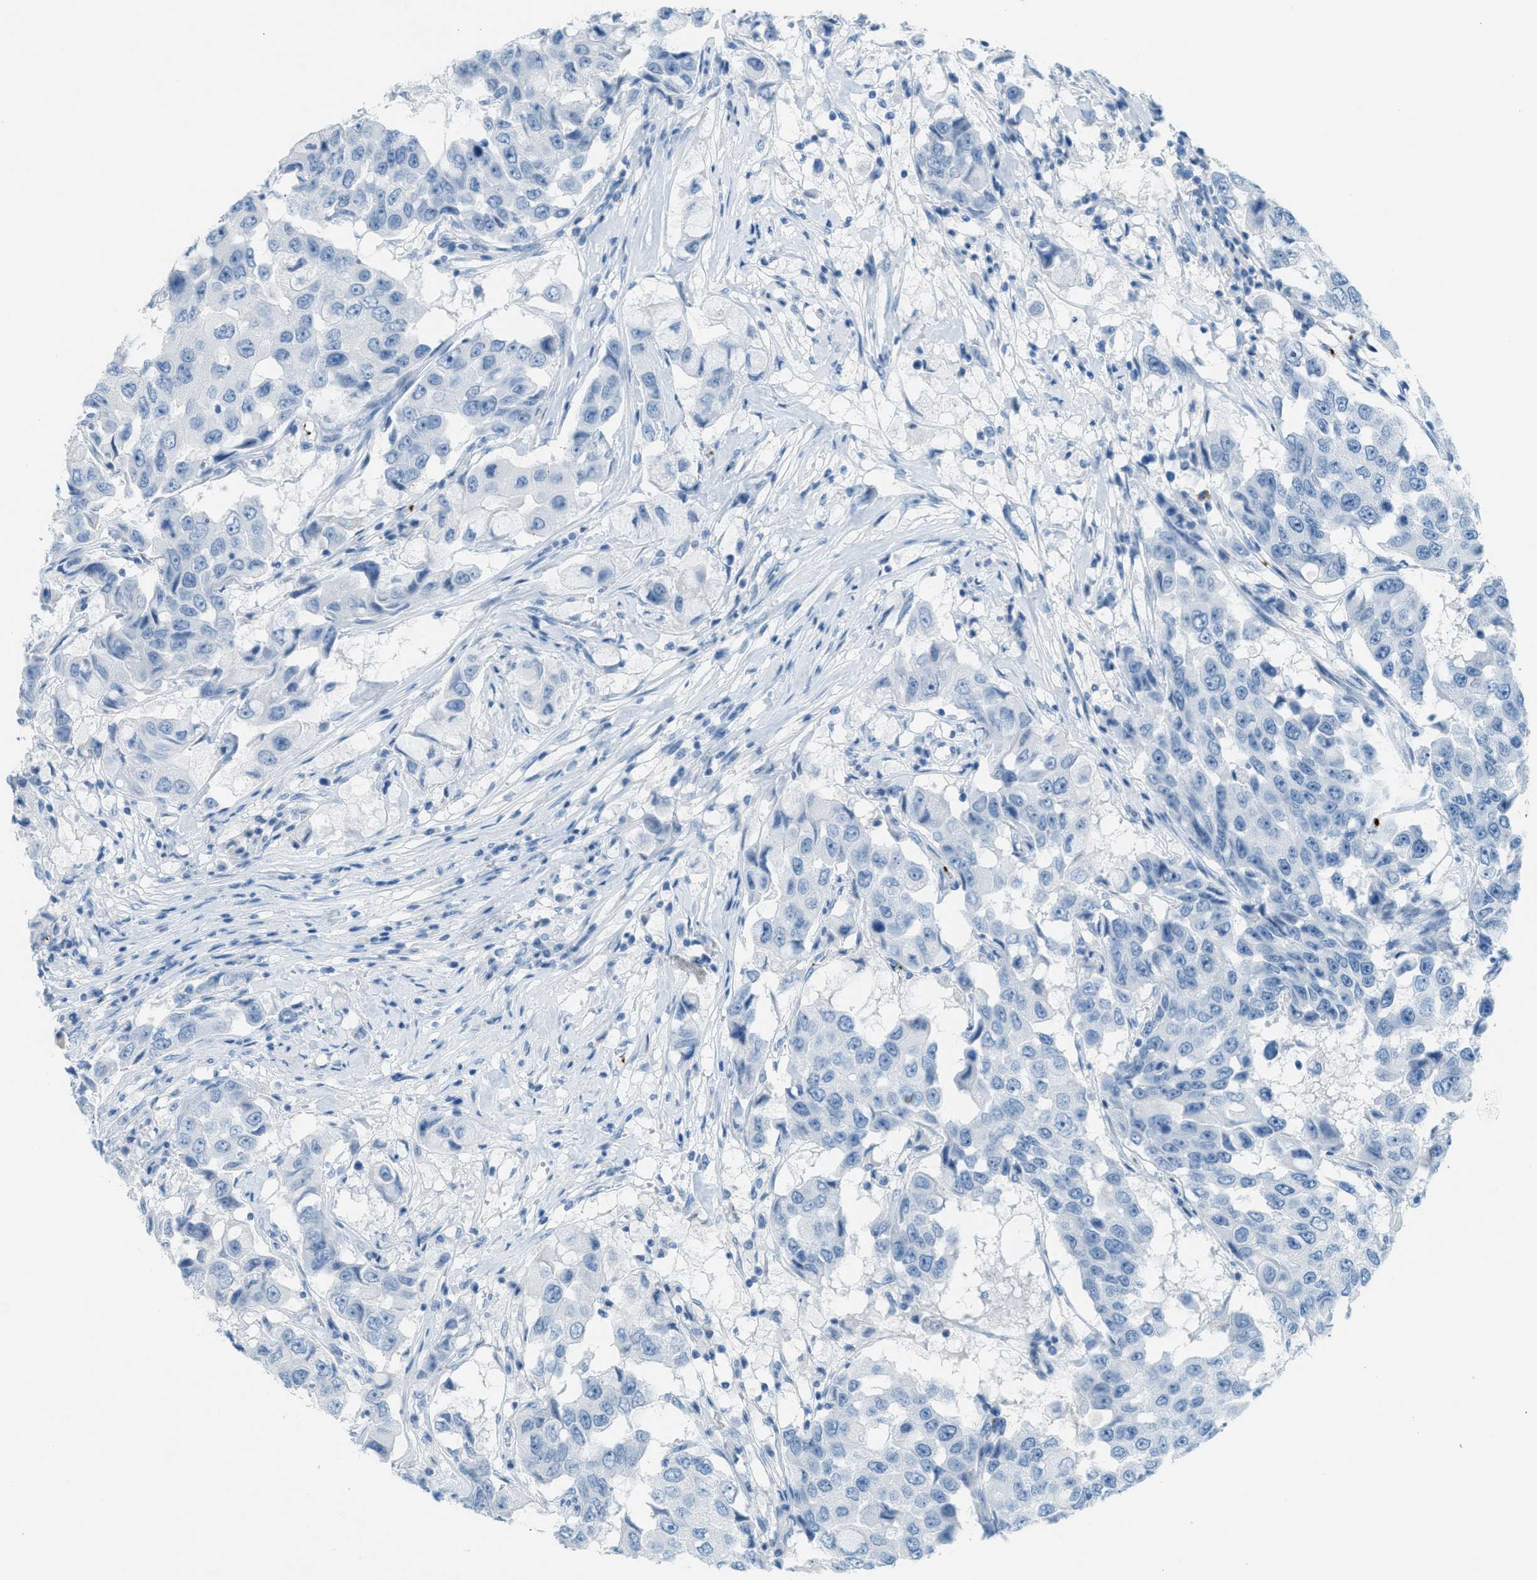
{"staining": {"intensity": "negative", "quantity": "none", "location": "none"}, "tissue": "breast cancer", "cell_type": "Tumor cells", "image_type": "cancer", "snomed": [{"axis": "morphology", "description": "Duct carcinoma"}, {"axis": "topography", "description": "Breast"}], "caption": "Immunohistochemistry (IHC) micrograph of breast cancer (invasive ductal carcinoma) stained for a protein (brown), which shows no positivity in tumor cells.", "gene": "PPBP", "patient": {"sex": "female", "age": 27}}